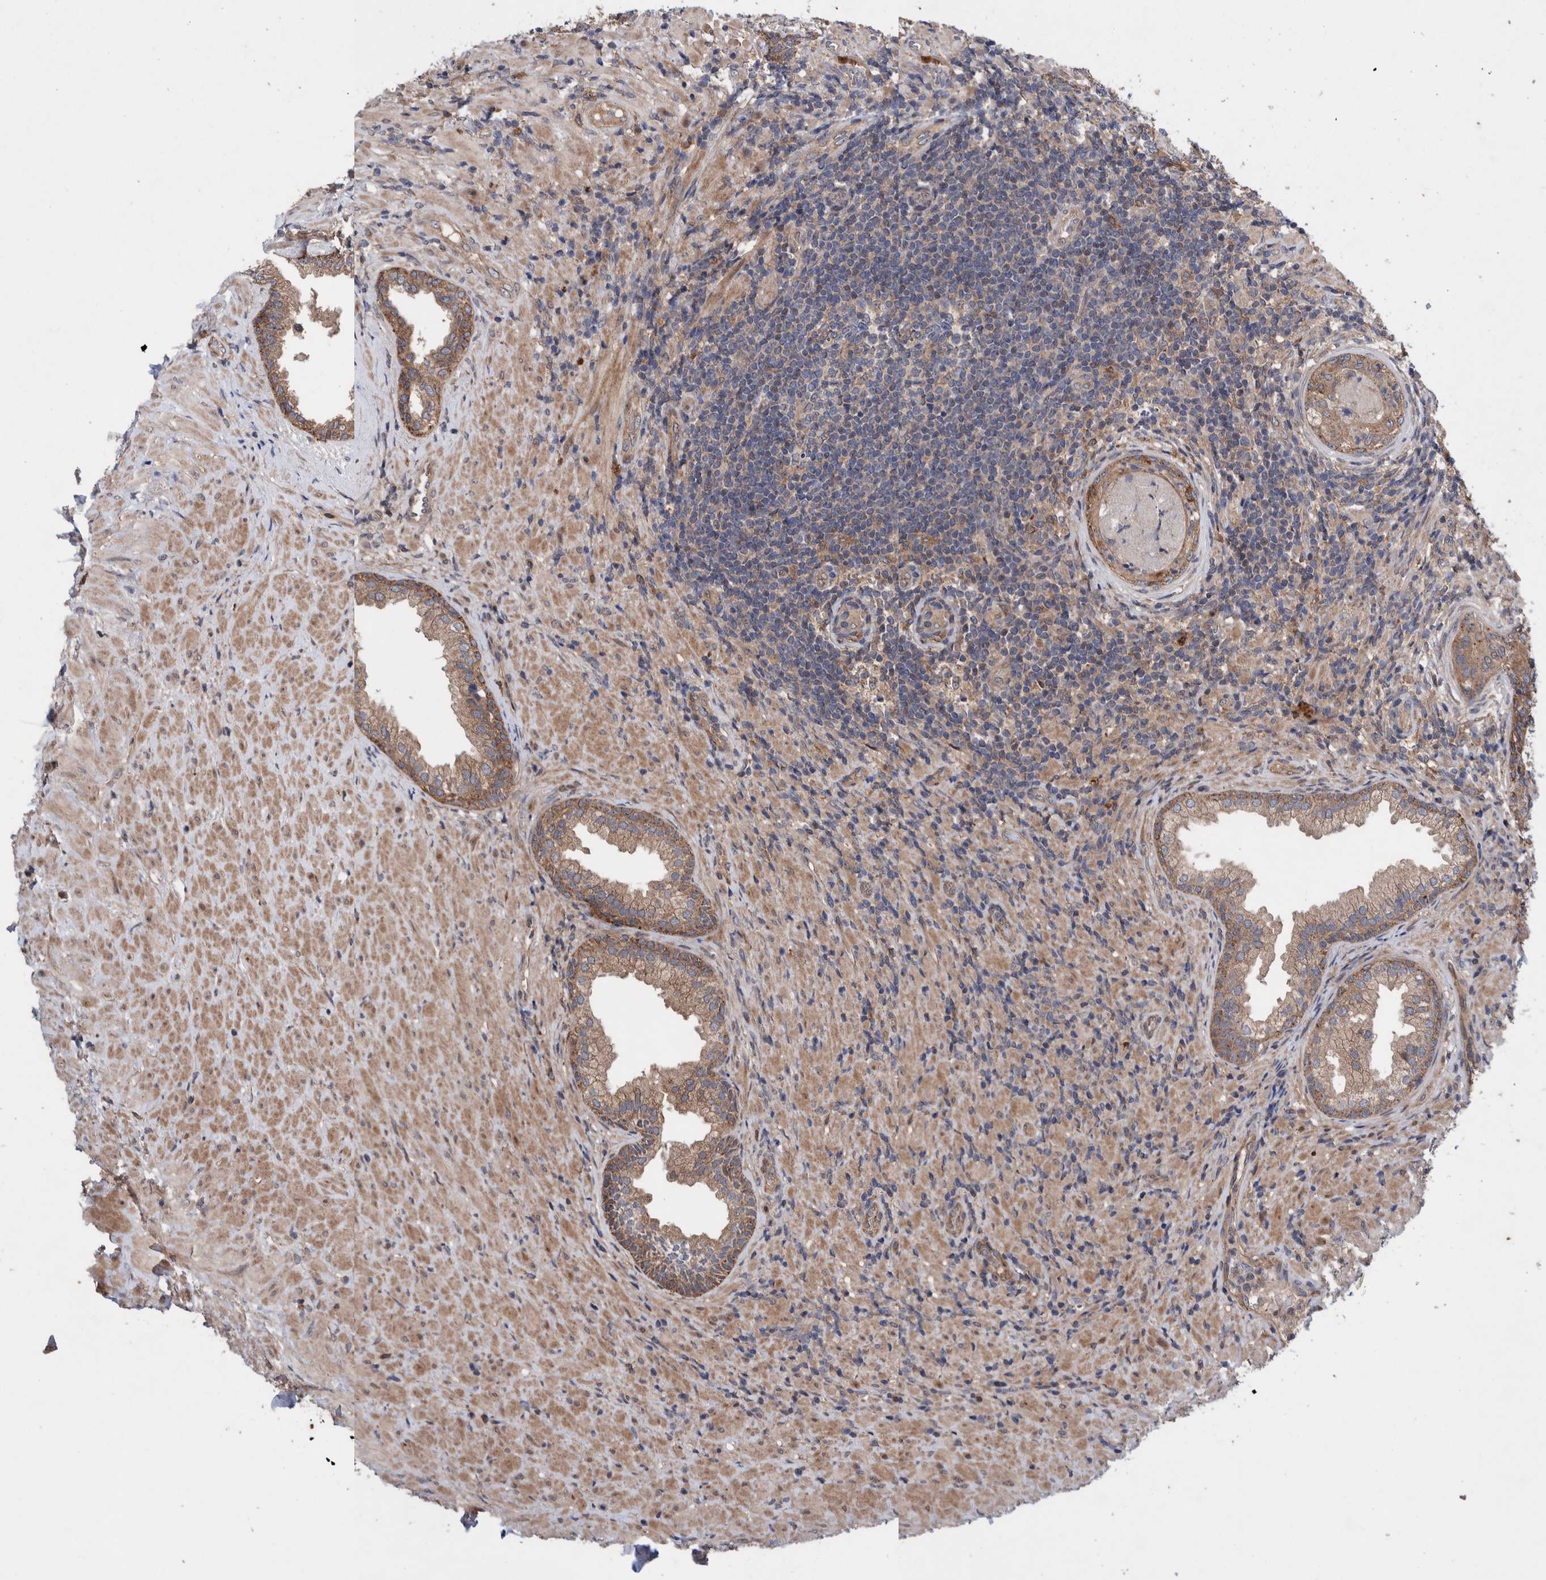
{"staining": {"intensity": "moderate", "quantity": ">75%", "location": "cytoplasmic/membranous"}, "tissue": "prostate", "cell_type": "Glandular cells", "image_type": "normal", "snomed": [{"axis": "morphology", "description": "Normal tissue, NOS"}, {"axis": "topography", "description": "Prostate"}], "caption": "This photomicrograph reveals immunohistochemistry (IHC) staining of unremarkable human prostate, with medium moderate cytoplasmic/membranous staining in about >75% of glandular cells.", "gene": "PIK3R6", "patient": {"sex": "male", "age": 76}}